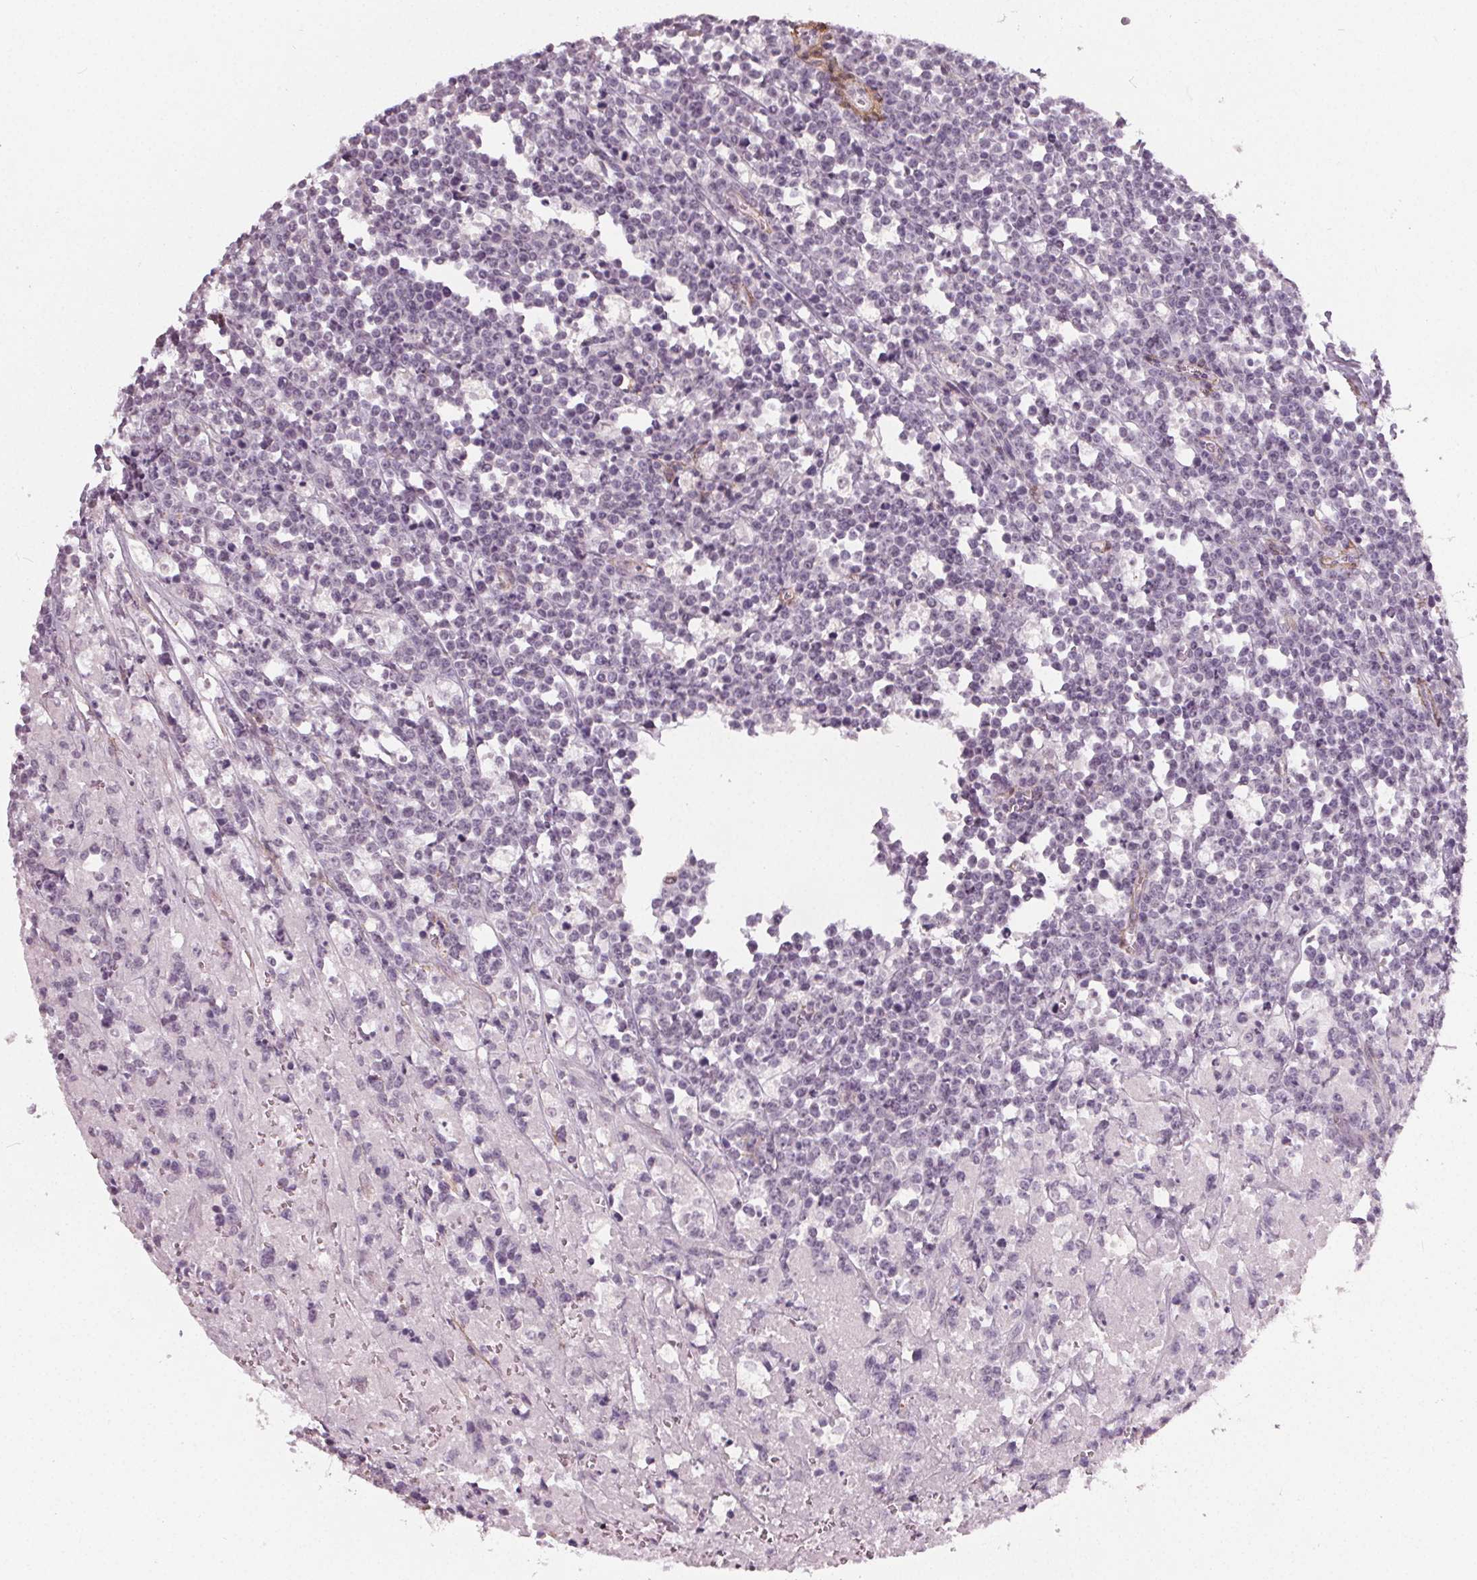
{"staining": {"intensity": "negative", "quantity": "none", "location": "none"}, "tissue": "lymphoma", "cell_type": "Tumor cells", "image_type": "cancer", "snomed": [{"axis": "morphology", "description": "Malignant lymphoma, non-Hodgkin's type, High grade"}, {"axis": "topography", "description": "Small intestine"}], "caption": "Malignant lymphoma, non-Hodgkin's type (high-grade) was stained to show a protein in brown. There is no significant staining in tumor cells.", "gene": "PKP1", "patient": {"sex": "female", "age": 56}}